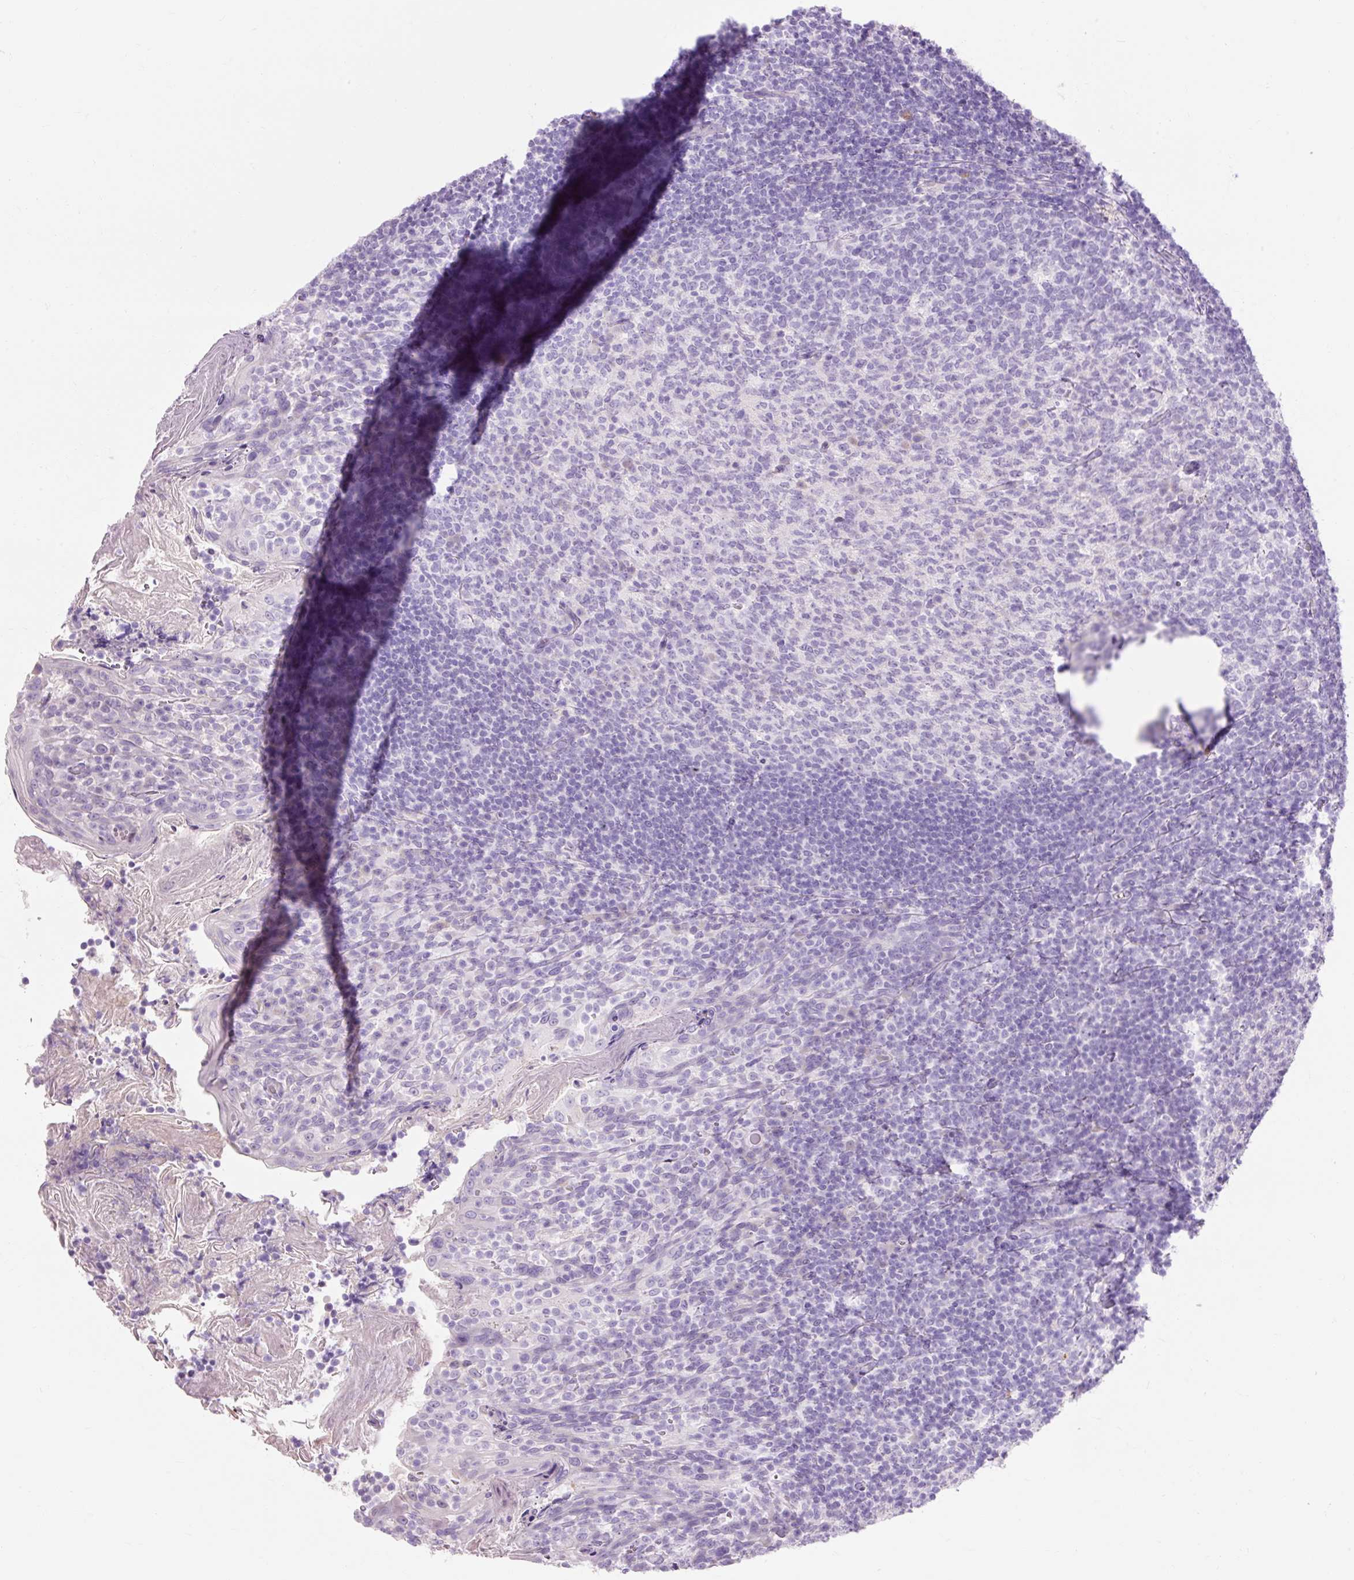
{"staining": {"intensity": "negative", "quantity": "none", "location": "none"}, "tissue": "tonsil", "cell_type": "Germinal center cells", "image_type": "normal", "snomed": [{"axis": "morphology", "description": "Normal tissue, NOS"}, {"axis": "topography", "description": "Tonsil"}], "caption": "This is an immunohistochemistry (IHC) histopathology image of benign human tonsil. There is no positivity in germinal center cells.", "gene": "TMEM213", "patient": {"sex": "female", "age": 10}}